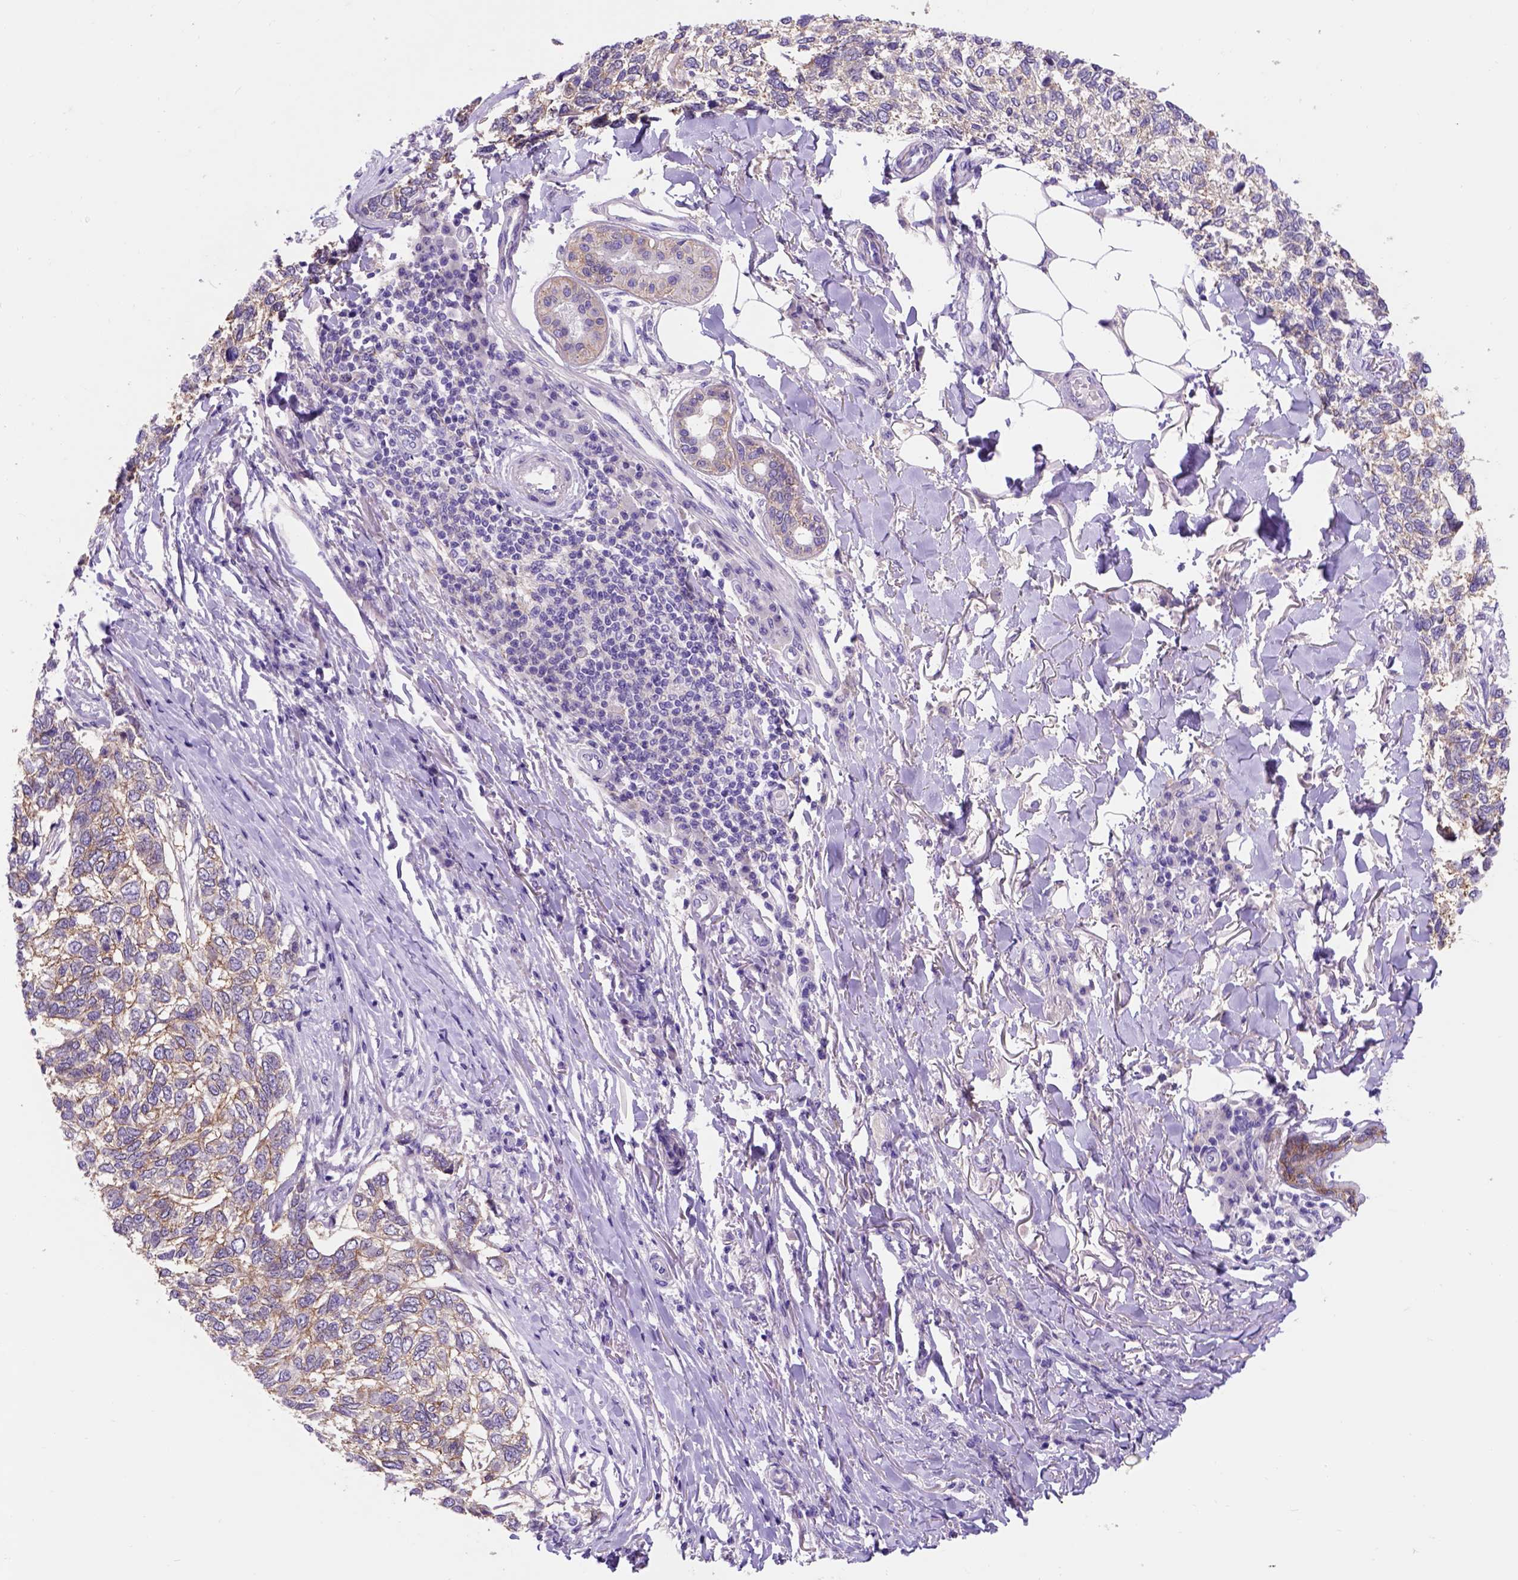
{"staining": {"intensity": "weak", "quantity": ">75%", "location": "cytoplasmic/membranous"}, "tissue": "skin cancer", "cell_type": "Tumor cells", "image_type": "cancer", "snomed": [{"axis": "morphology", "description": "Basal cell carcinoma"}, {"axis": "topography", "description": "Skin"}], "caption": "Weak cytoplasmic/membranous protein positivity is identified in about >75% of tumor cells in skin basal cell carcinoma. Immunohistochemistry (ihc) stains the protein in brown and the nuclei are stained blue.", "gene": "EGFR", "patient": {"sex": "female", "age": 65}}